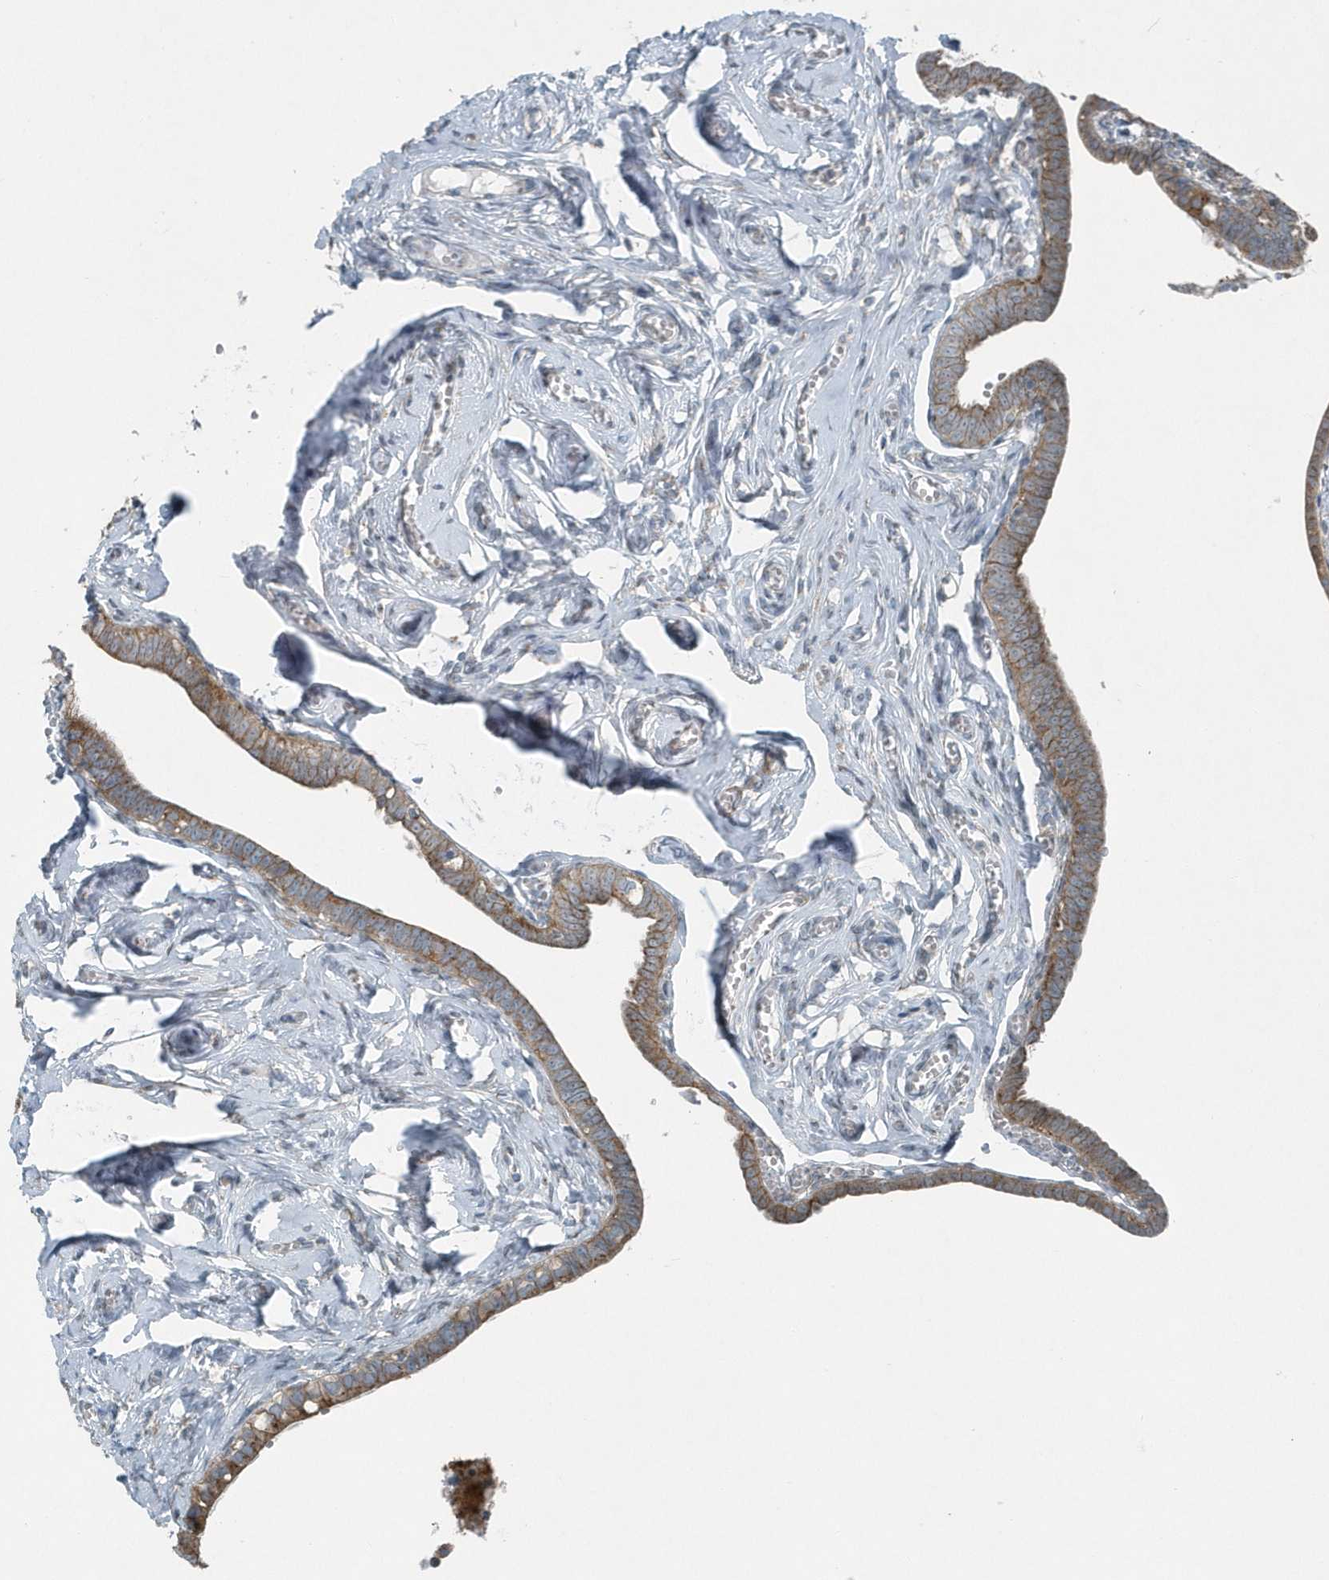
{"staining": {"intensity": "strong", "quantity": "25%-75%", "location": "cytoplasmic/membranous"}, "tissue": "fallopian tube", "cell_type": "Glandular cells", "image_type": "normal", "snomed": [{"axis": "morphology", "description": "Normal tissue, NOS"}, {"axis": "topography", "description": "Fallopian tube"}], "caption": "The photomicrograph shows a brown stain indicating the presence of a protein in the cytoplasmic/membranous of glandular cells in fallopian tube.", "gene": "GCC2", "patient": {"sex": "female", "age": 71}}